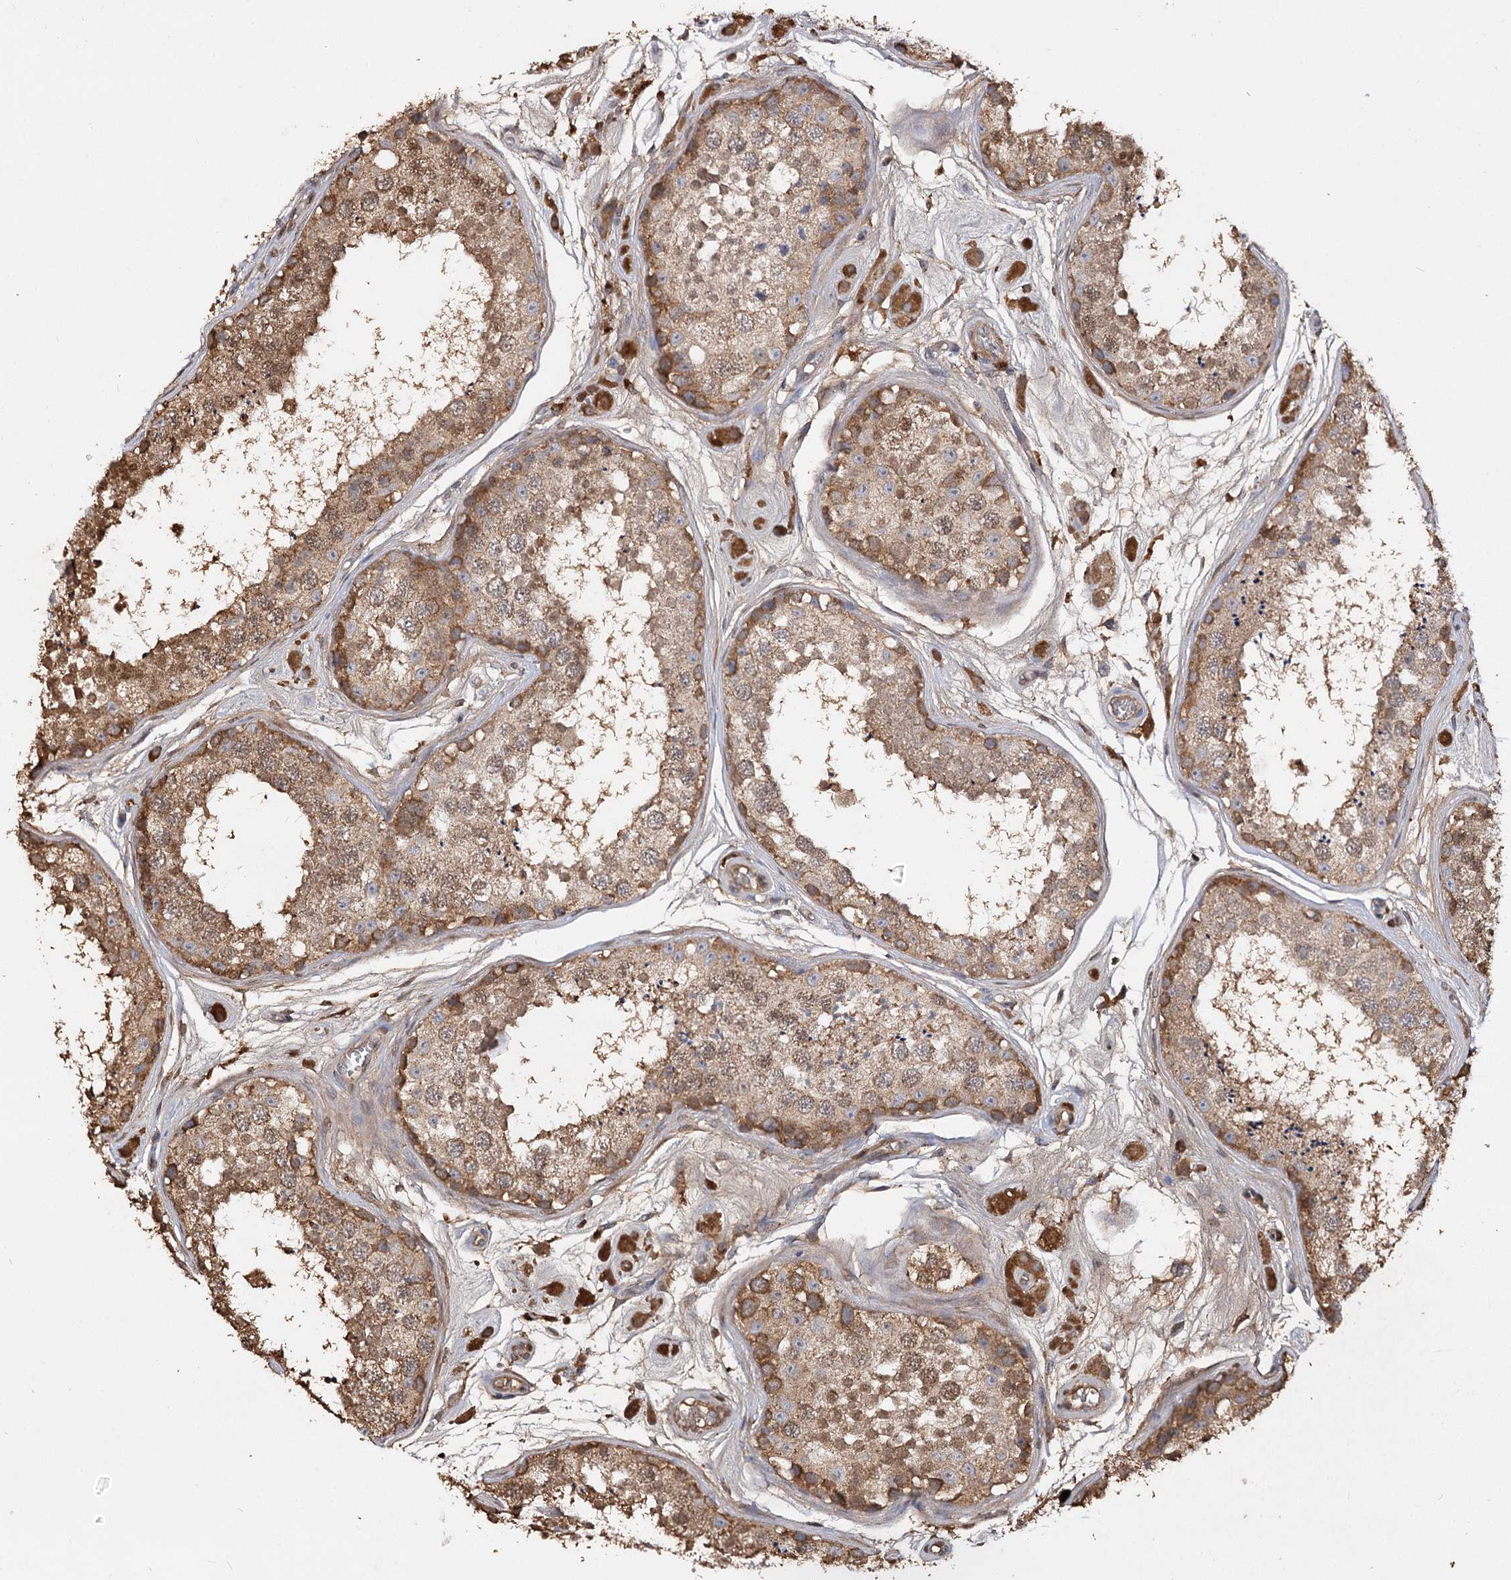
{"staining": {"intensity": "moderate", "quantity": ">75%", "location": "cytoplasmic/membranous,nuclear"}, "tissue": "testis", "cell_type": "Cells in seminiferous ducts", "image_type": "normal", "snomed": [{"axis": "morphology", "description": "Normal tissue, NOS"}, {"axis": "topography", "description": "Testis"}], "caption": "A brown stain labels moderate cytoplasmic/membranous,nuclear staining of a protein in cells in seminiferous ducts of normal testis.", "gene": "ARL13A", "patient": {"sex": "male", "age": 25}}